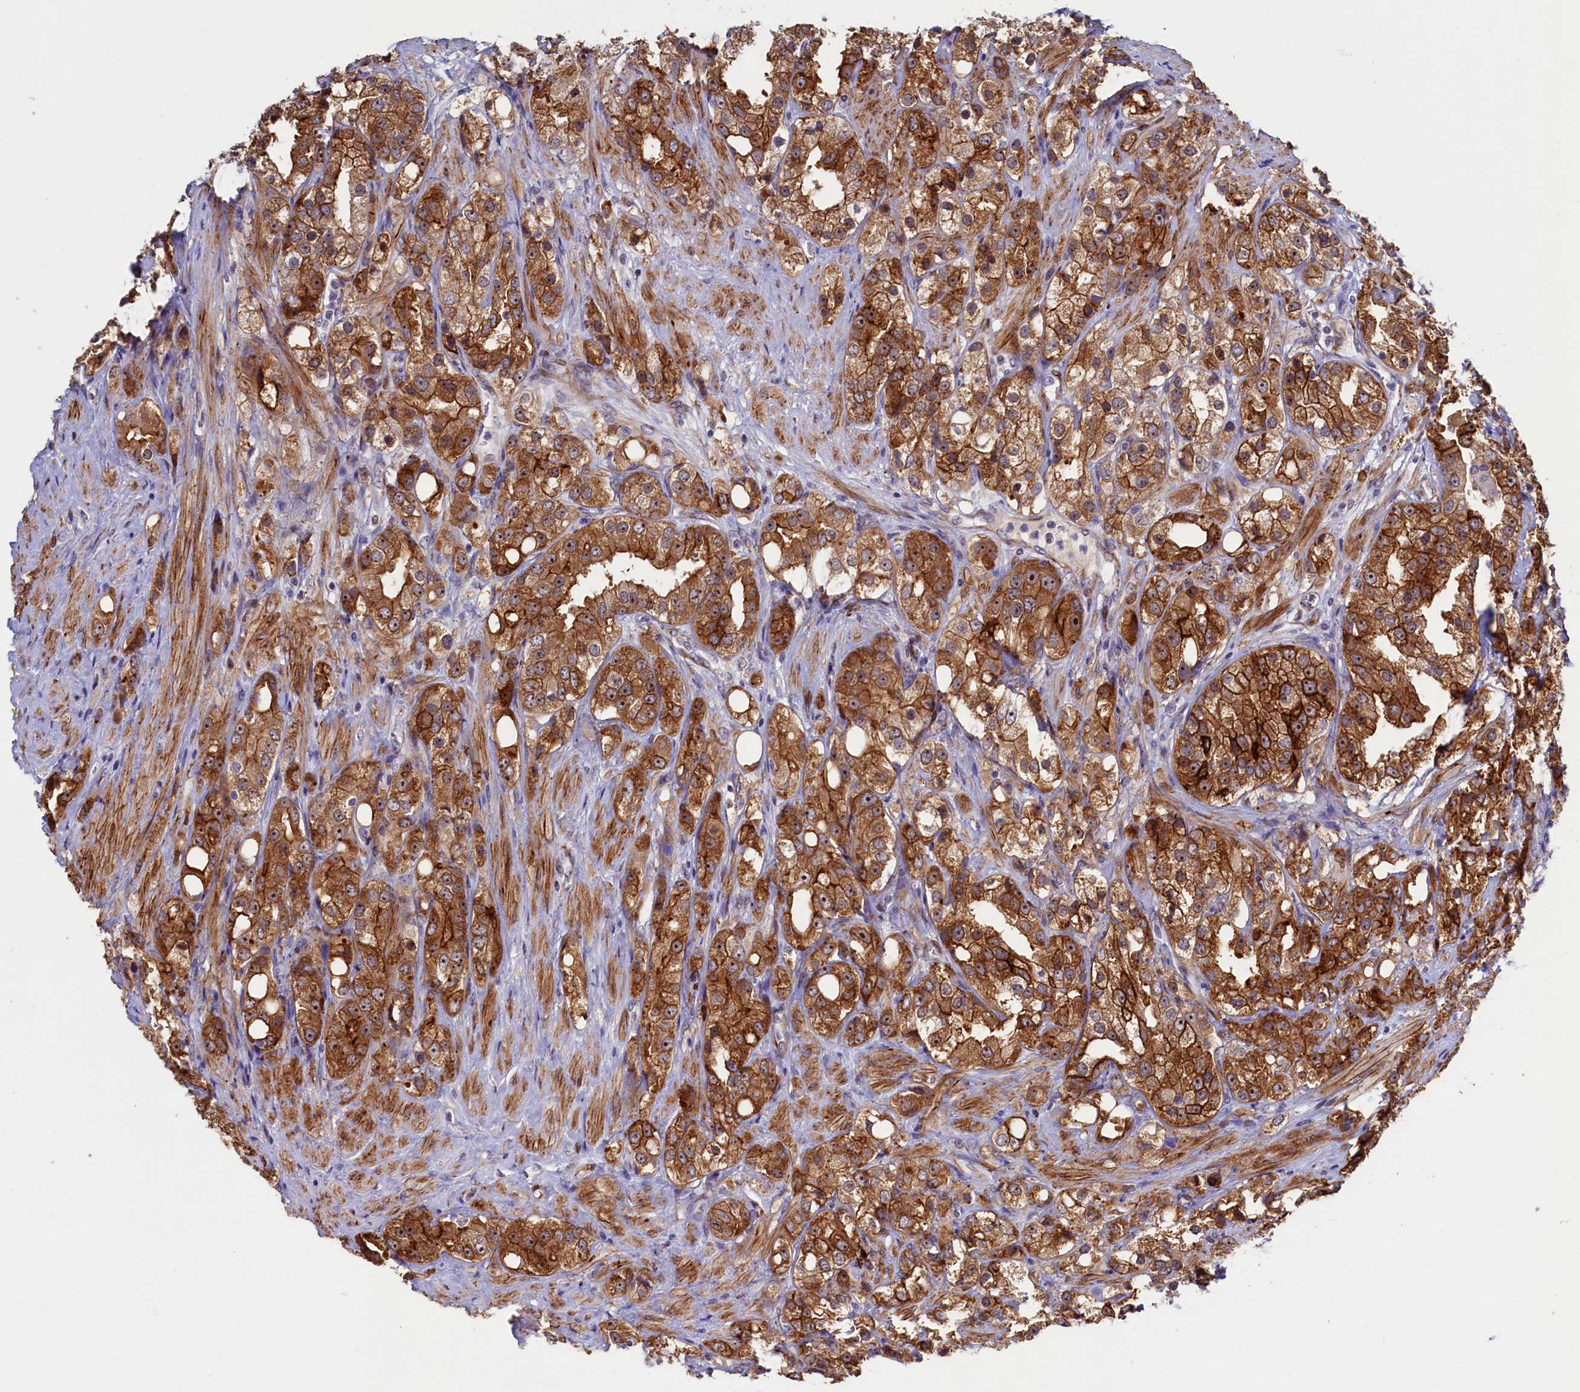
{"staining": {"intensity": "strong", "quantity": ">75%", "location": "cytoplasmic/membranous,nuclear"}, "tissue": "prostate cancer", "cell_type": "Tumor cells", "image_type": "cancer", "snomed": [{"axis": "morphology", "description": "Adenocarcinoma, NOS"}, {"axis": "topography", "description": "Prostate"}], "caption": "Tumor cells show high levels of strong cytoplasmic/membranous and nuclear staining in approximately >75% of cells in prostate adenocarcinoma.", "gene": "PACSIN3", "patient": {"sex": "male", "age": 79}}